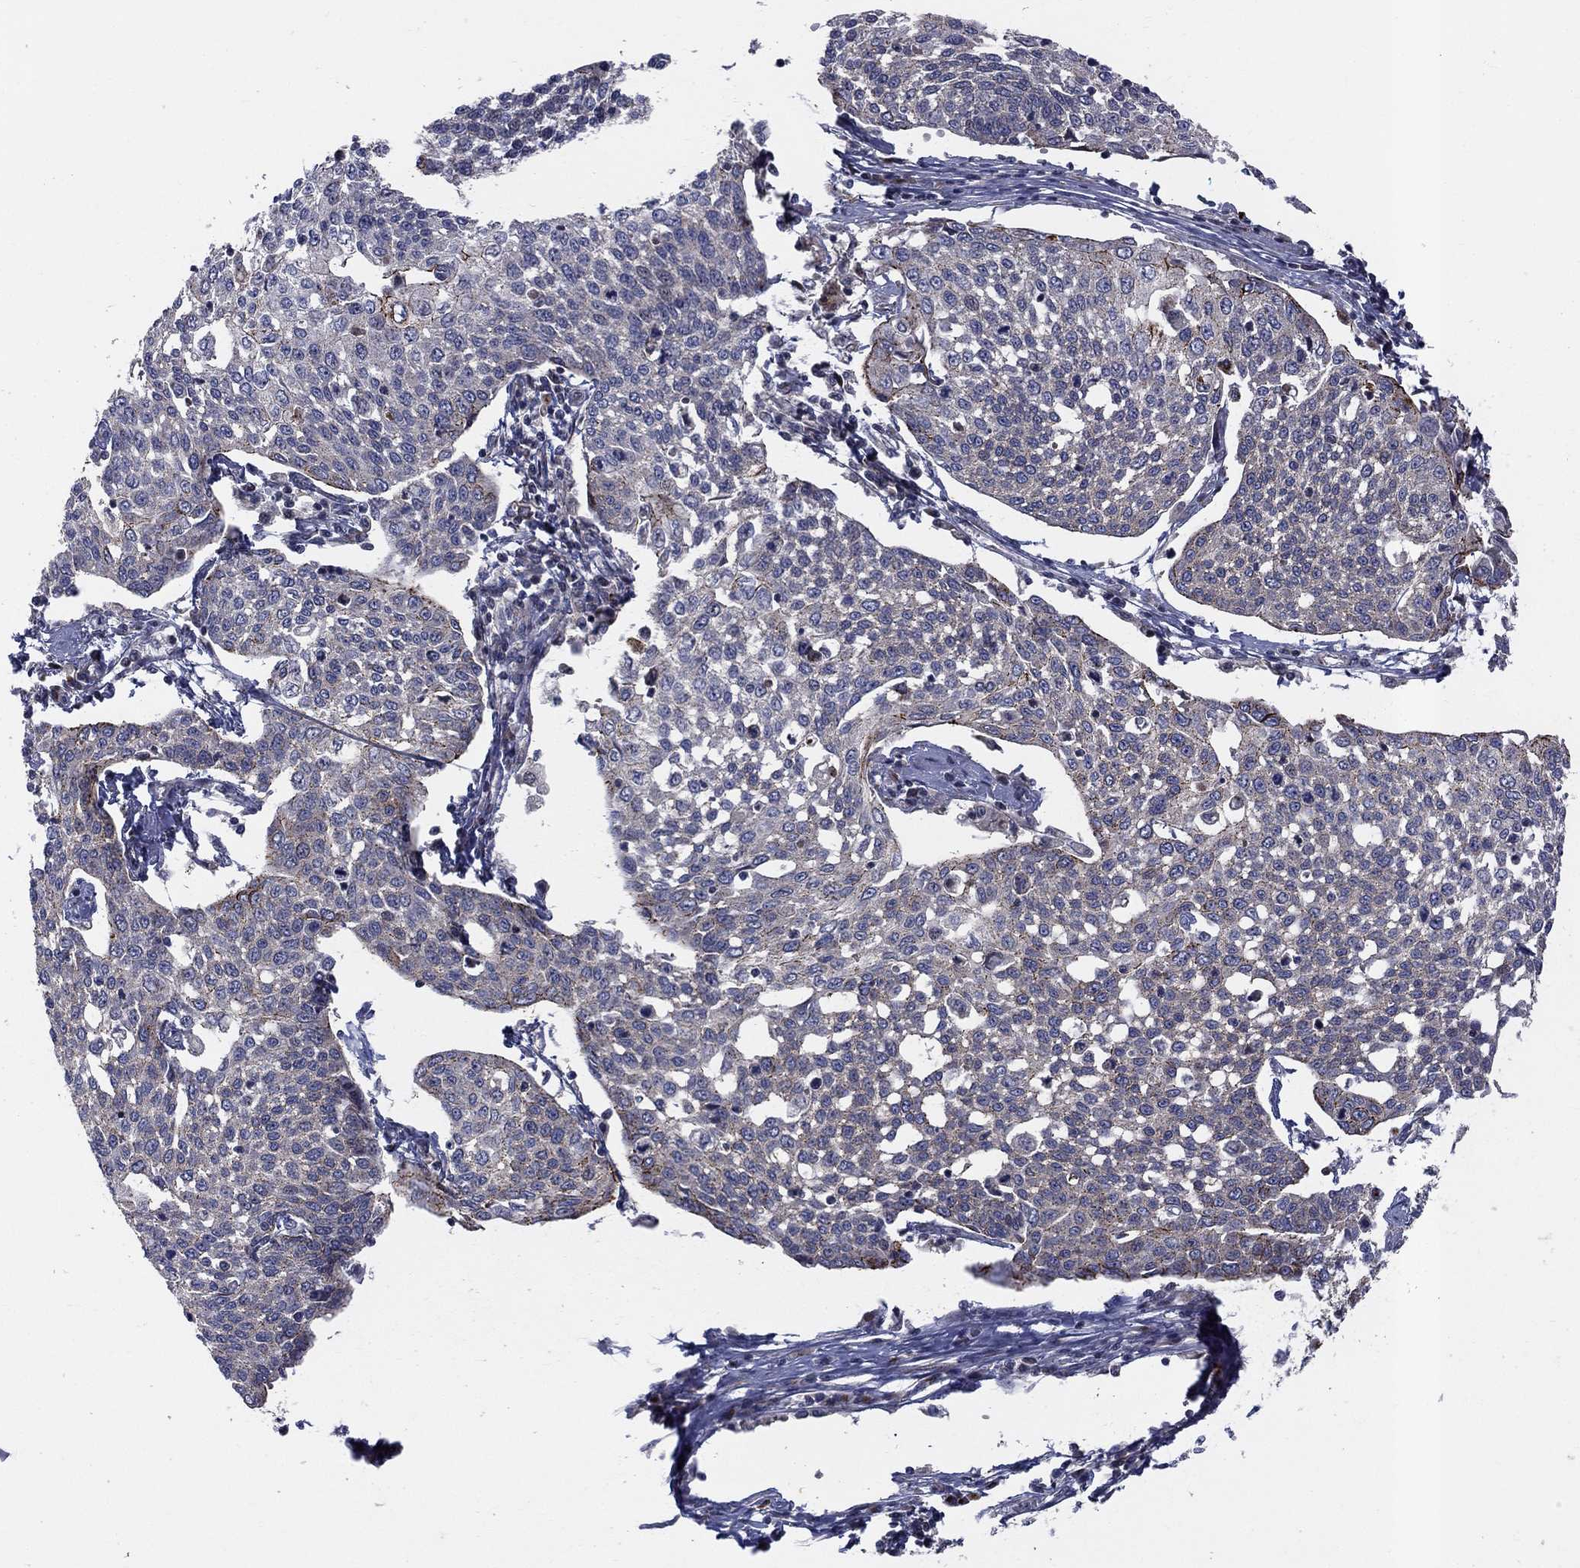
{"staining": {"intensity": "negative", "quantity": "none", "location": "none"}, "tissue": "cervical cancer", "cell_type": "Tumor cells", "image_type": "cancer", "snomed": [{"axis": "morphology", "description": "Squamous cell carcinoma, NOS"}, {"axis": "topography", "description": "Cervix"}], "caption": "IHC image of neoplastic tissue: human cervical cancer stained with DAB (3,3'-diaminobenzidine) demonstrates no significant protein positivity in tumor cells. The staining is performed using DAB brown chromogen with nuclei counter-stained in using hematoxylin.", "gene": "WDR19", "patient": {"sex": "female", "age": 34}}